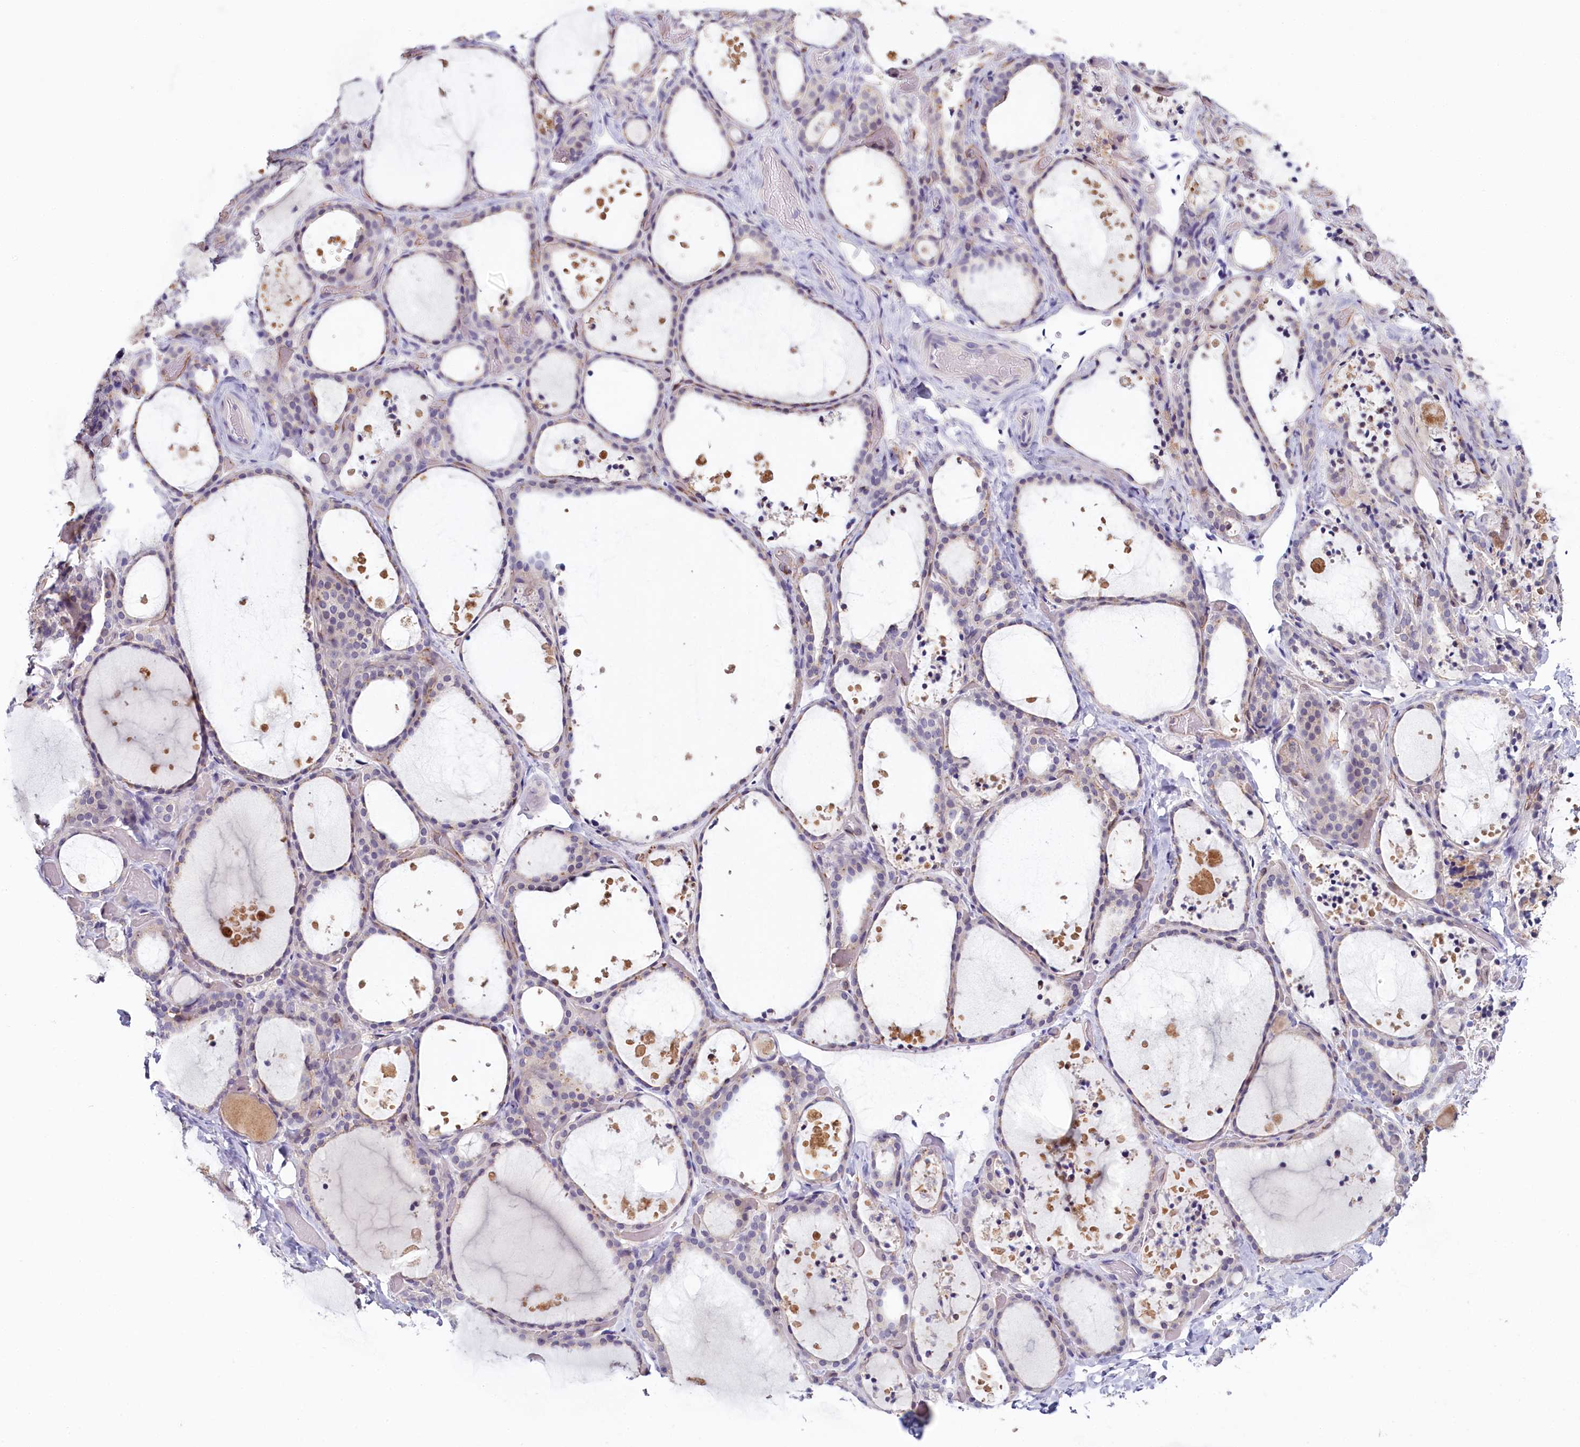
{"staining": {"intensity": "weak", "quantity": "25%-75%", "location": "cytoplasmic/membranous"}, "tissue": "thyroid gland", "cell_type": "Glandular cells", "image_type": "normal", "snomed": [{"axis": "morphology", "description": "Normal tissue, NOS"}, {"axis": "topography", "description": "Thyroid gland"}], "caption": "IHC staining of benign thyroid gland, which exhibits low levels of weak cytoplasmic/membranous staining in approximately 25%-75% of glandular cells indicating weak cytoplasmic/membranous protein expression. The staining was performed using DAB (brown) for protein detection and nuclei were counterstained in hematoxylin (blue).", "gene": "PDE6D", "patient": {"sex": "female", "age": 44}}